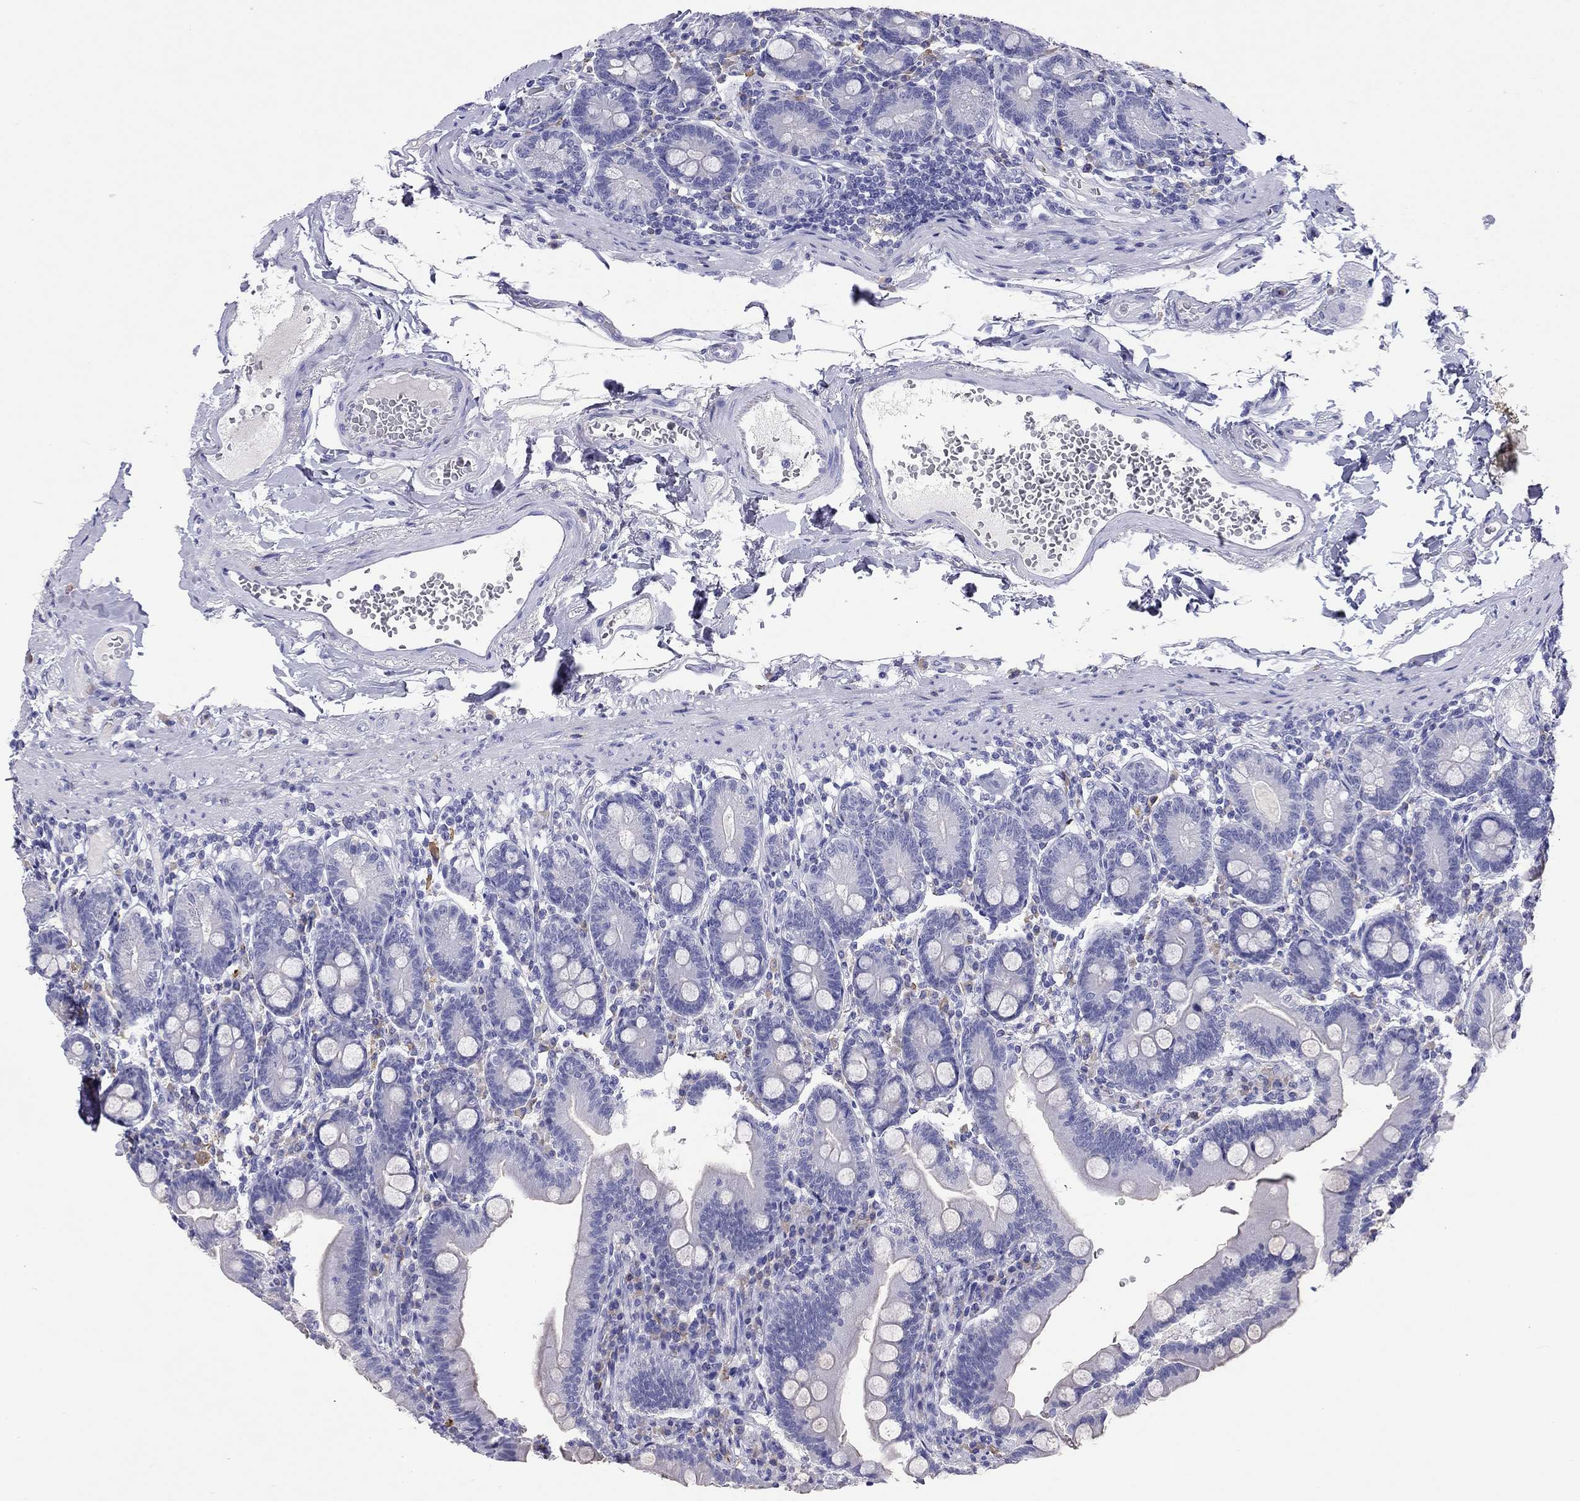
{"staining": {"intensity": "negative", "quantity": "none", "location": "none"}, "tissue": "duodenum", "cell_type": "Glandular cells", "image_type": "normal", "snomed": [{"axis": "morphology", "description": "Normal tissue, NOS"}, {"axis": "topography", "description": "Duodenum"}], "caption": "DAB immunohistochemical staining of normal duodenum shows no significant staining in glandular cells.", "gene": "CALHM1", "patient": {"sex": "female", "age": 67}}